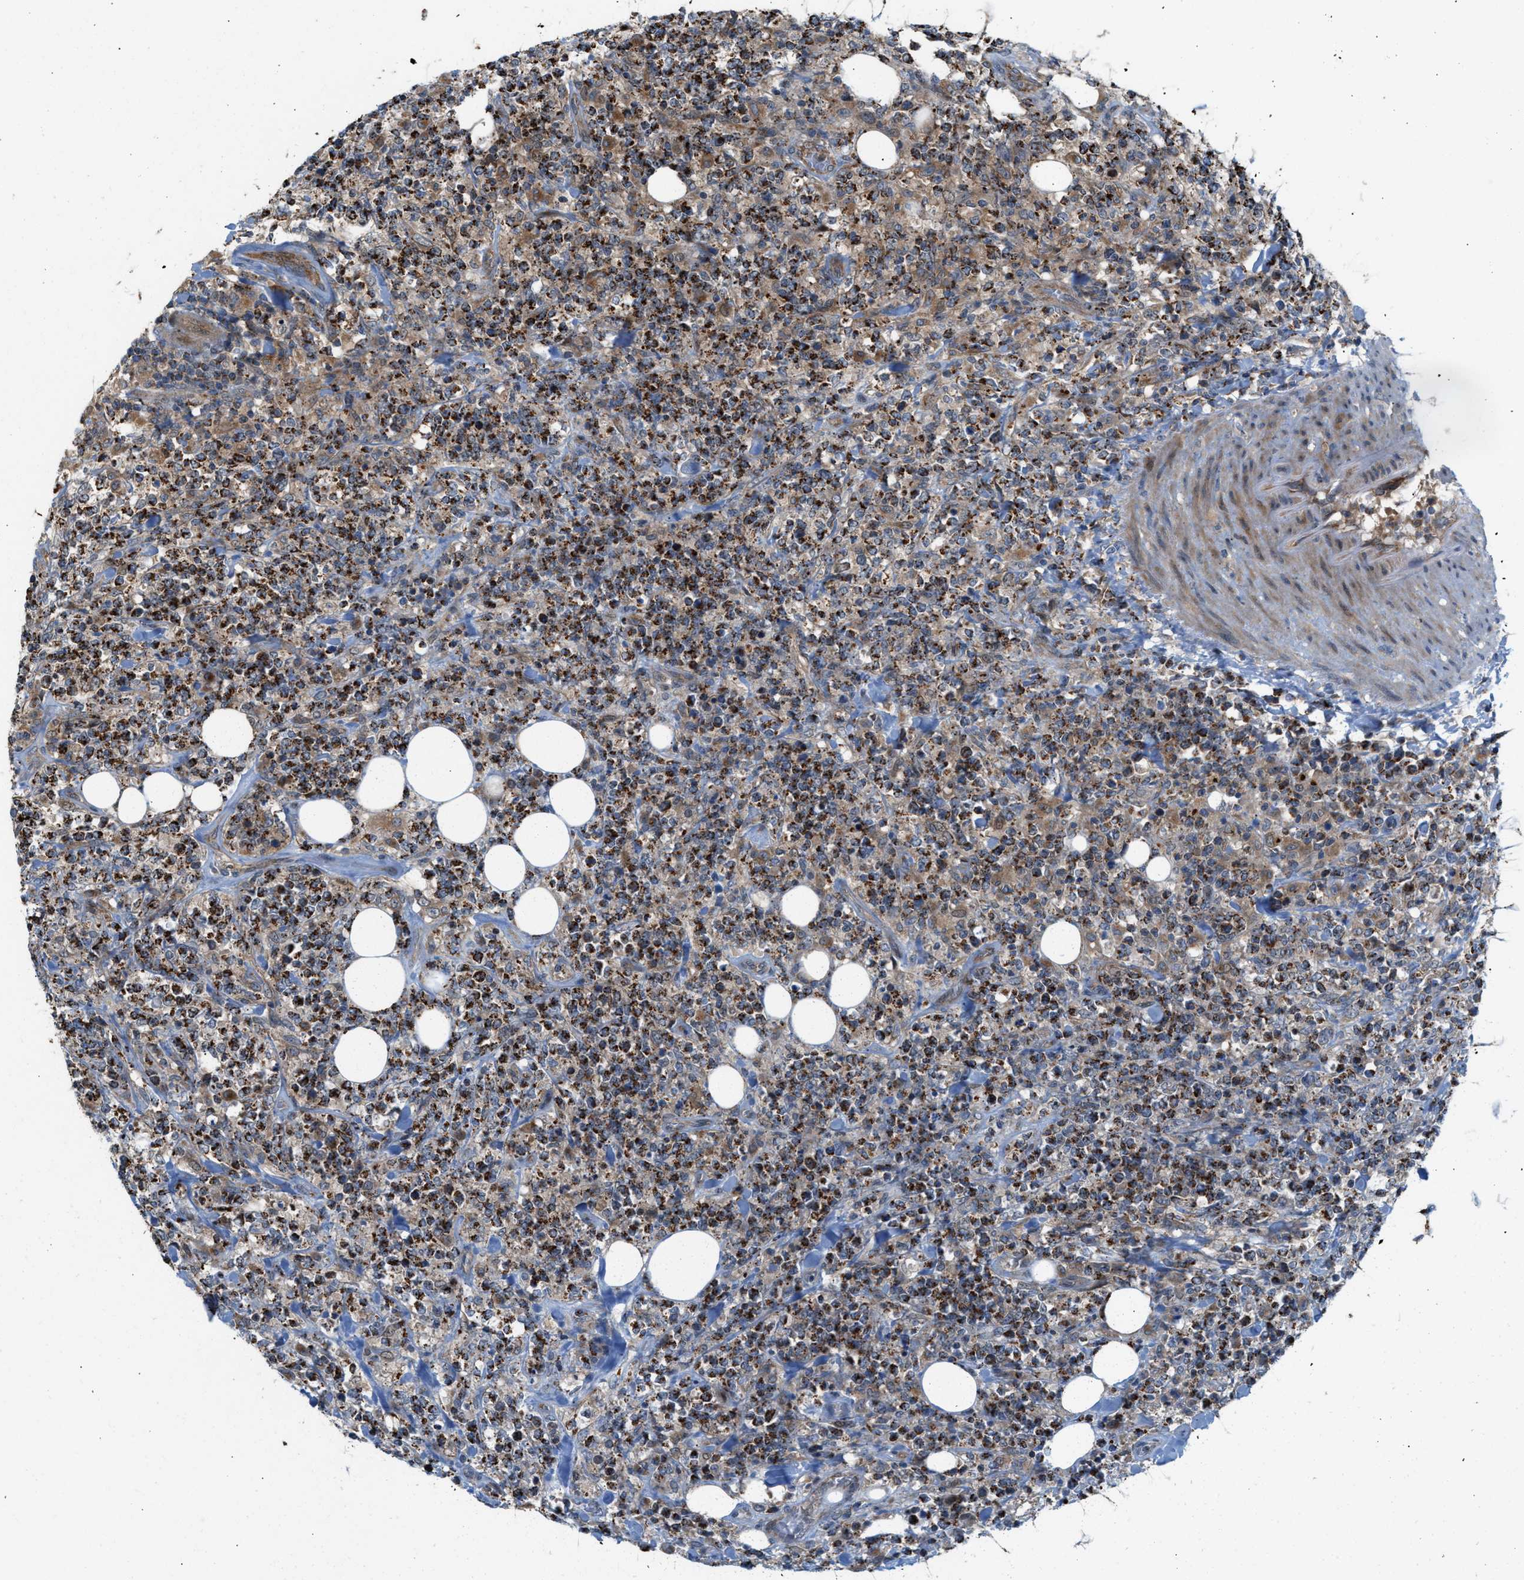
{"staining": {"intensity": "strong", "quantity": "25%-75%", "location": "cytoplasmic/membranous"}, "tissue": "lymphoma", "cell_type": "Tumor cells", "image_type": "cancer", "snomed": [{"axis": "morphology", "description": "Malignant lymphoma, non-Hodgkin's type, High grade"}, {"axis": "topography", "description": "Soft tissue"}], "caption": "This is an image of IHC staining of high-grade malignant lymphoma, non-Hodgkin's type, which shows strong positivity in the cytoplasmic/membranous of tumor cells.", "gene": "PDCL", "patient": {"sex": "male", "age": 18}}